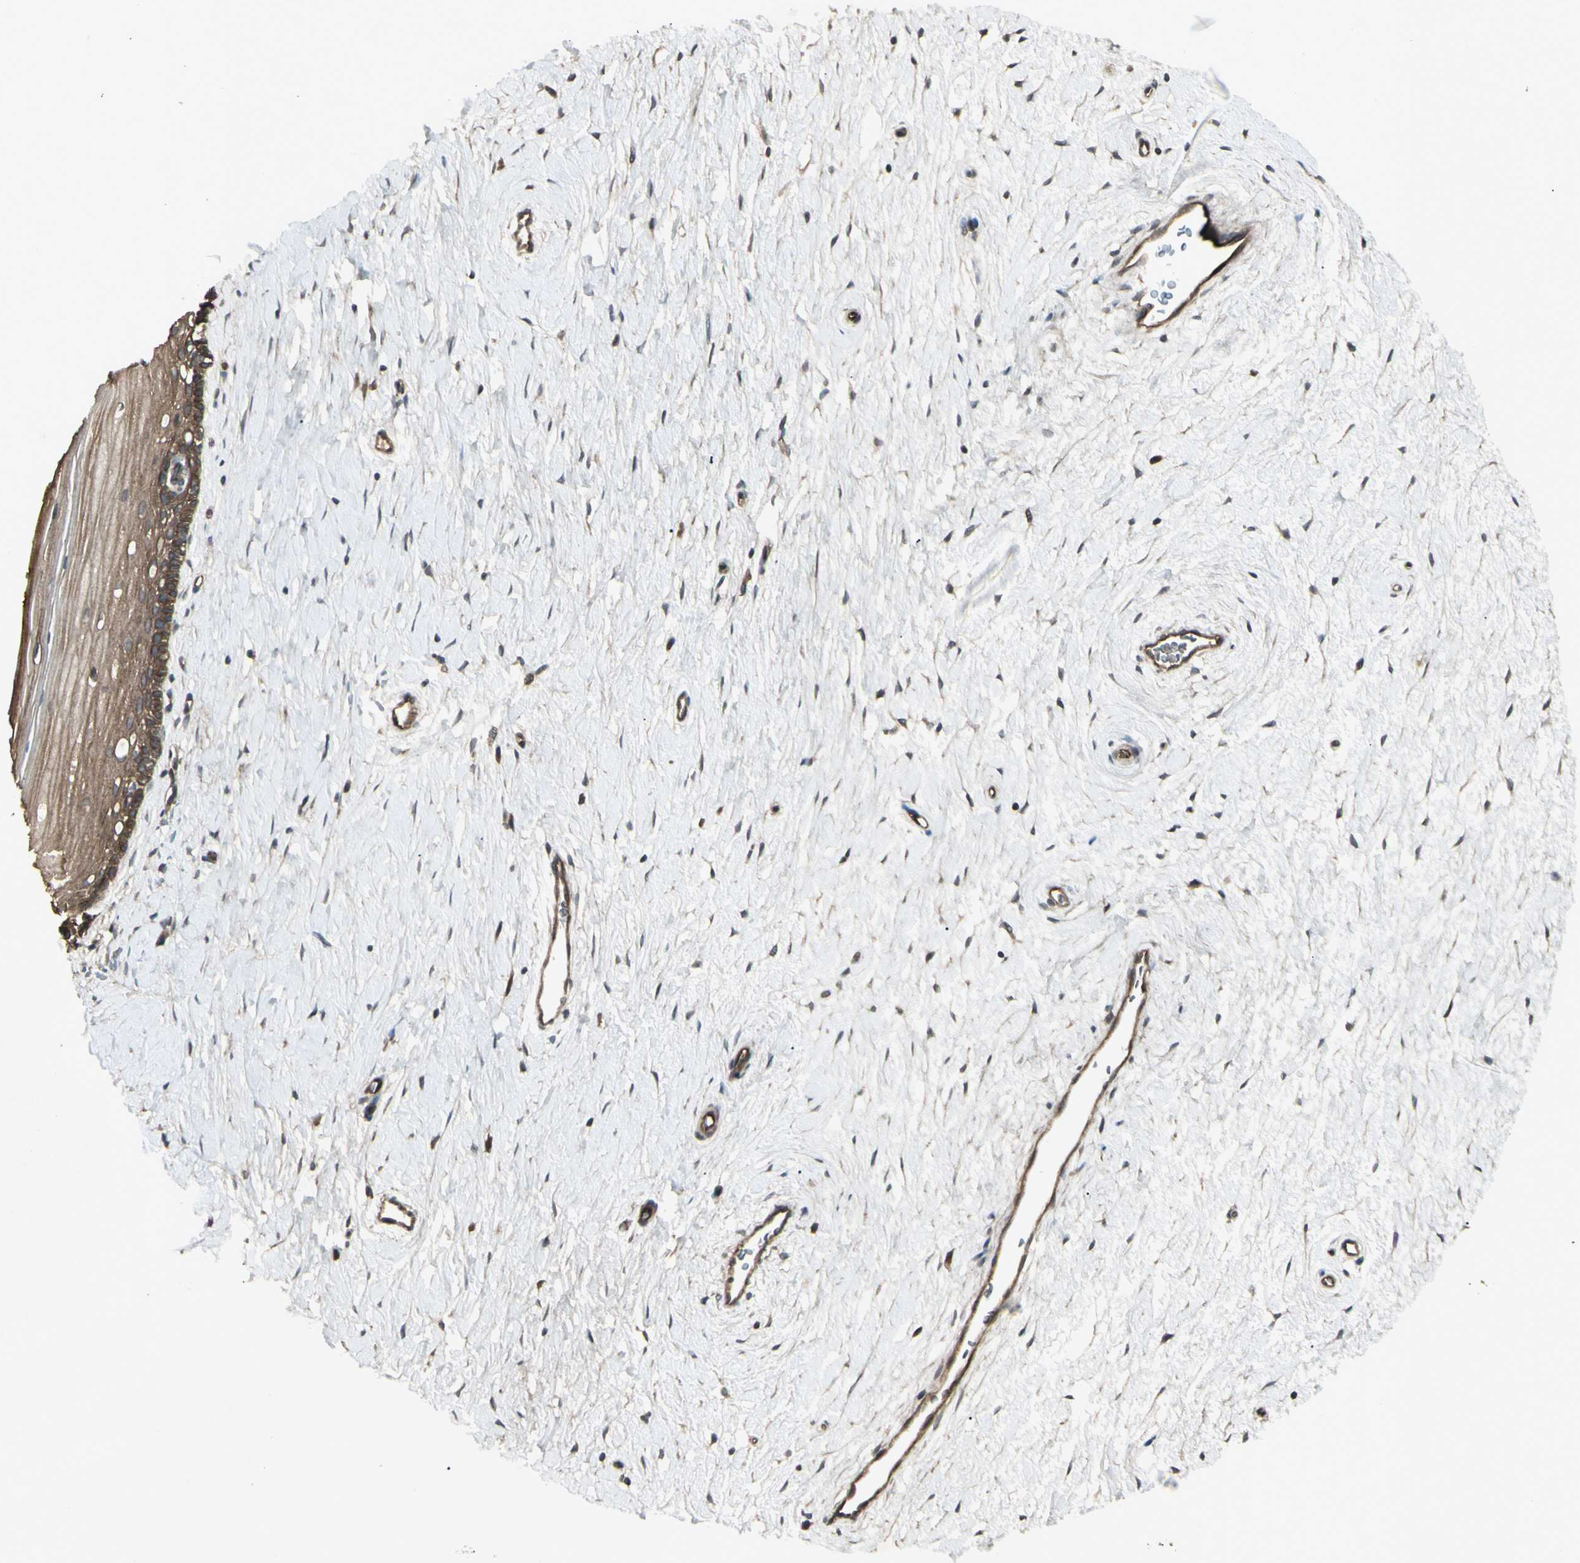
{"staining": {"intensity": "moderate", "quantity": ">75%", "location": "cytoplasmic/membranous"}, "tissue": "cervix", "cell_type": "Glandular cells", "image_type": "normal", "snomed": [{"axis": "morphology", "description": "Normal tissue, NOS"}, {"axis": "topography", "description": "Cervix"}], "caption": "This is a micrograph of IHC staining of unremarkable cervix, which shows moderate staining in the cytoplasmic/membranous of glandular cells.", "gene": "JAG1", "patient": {"sex": "female", "age": 39}}